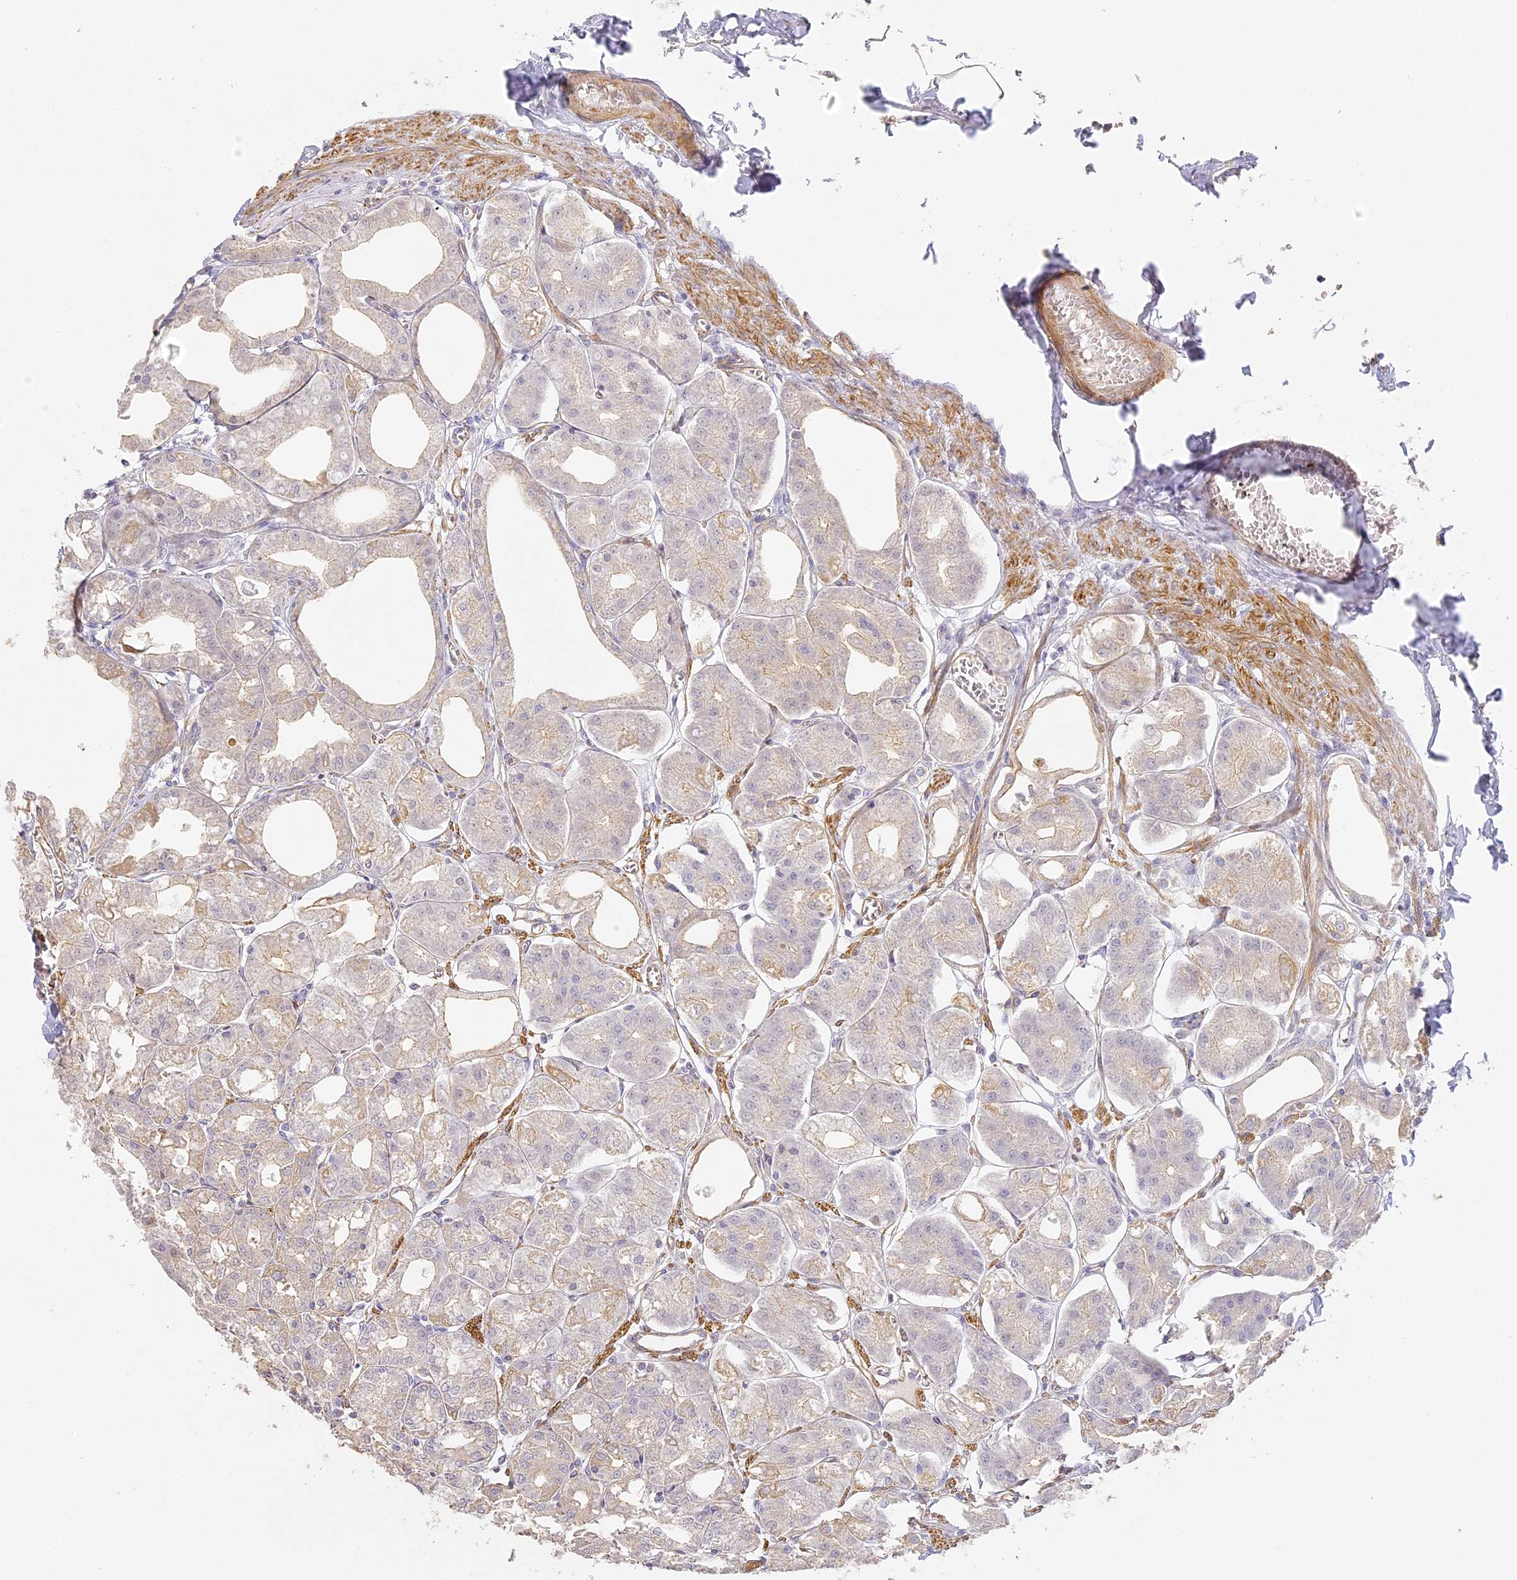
{"staining": {"intensity": "moderate", "quantity": "25%-75%", "location": "cytoplasmic/membranous"}, "tissue": "stomach", "cell_type": "Glandular cells", "image_type": "normal", "snomed": [{"axis": "morphology", "description": "Normal tissue, NOS"}, {"axis": "topography", "description": "Stomach, lower"}], "caption": "A high-resolution image shows immunohistochemistry (IHC) staining of normal stomach, which shows moderate cytoplasmic/membranous staining in about 25%-75% of glandular cells.", "gene": "MED28", "patient": {"sex": "male", "age": 71}}